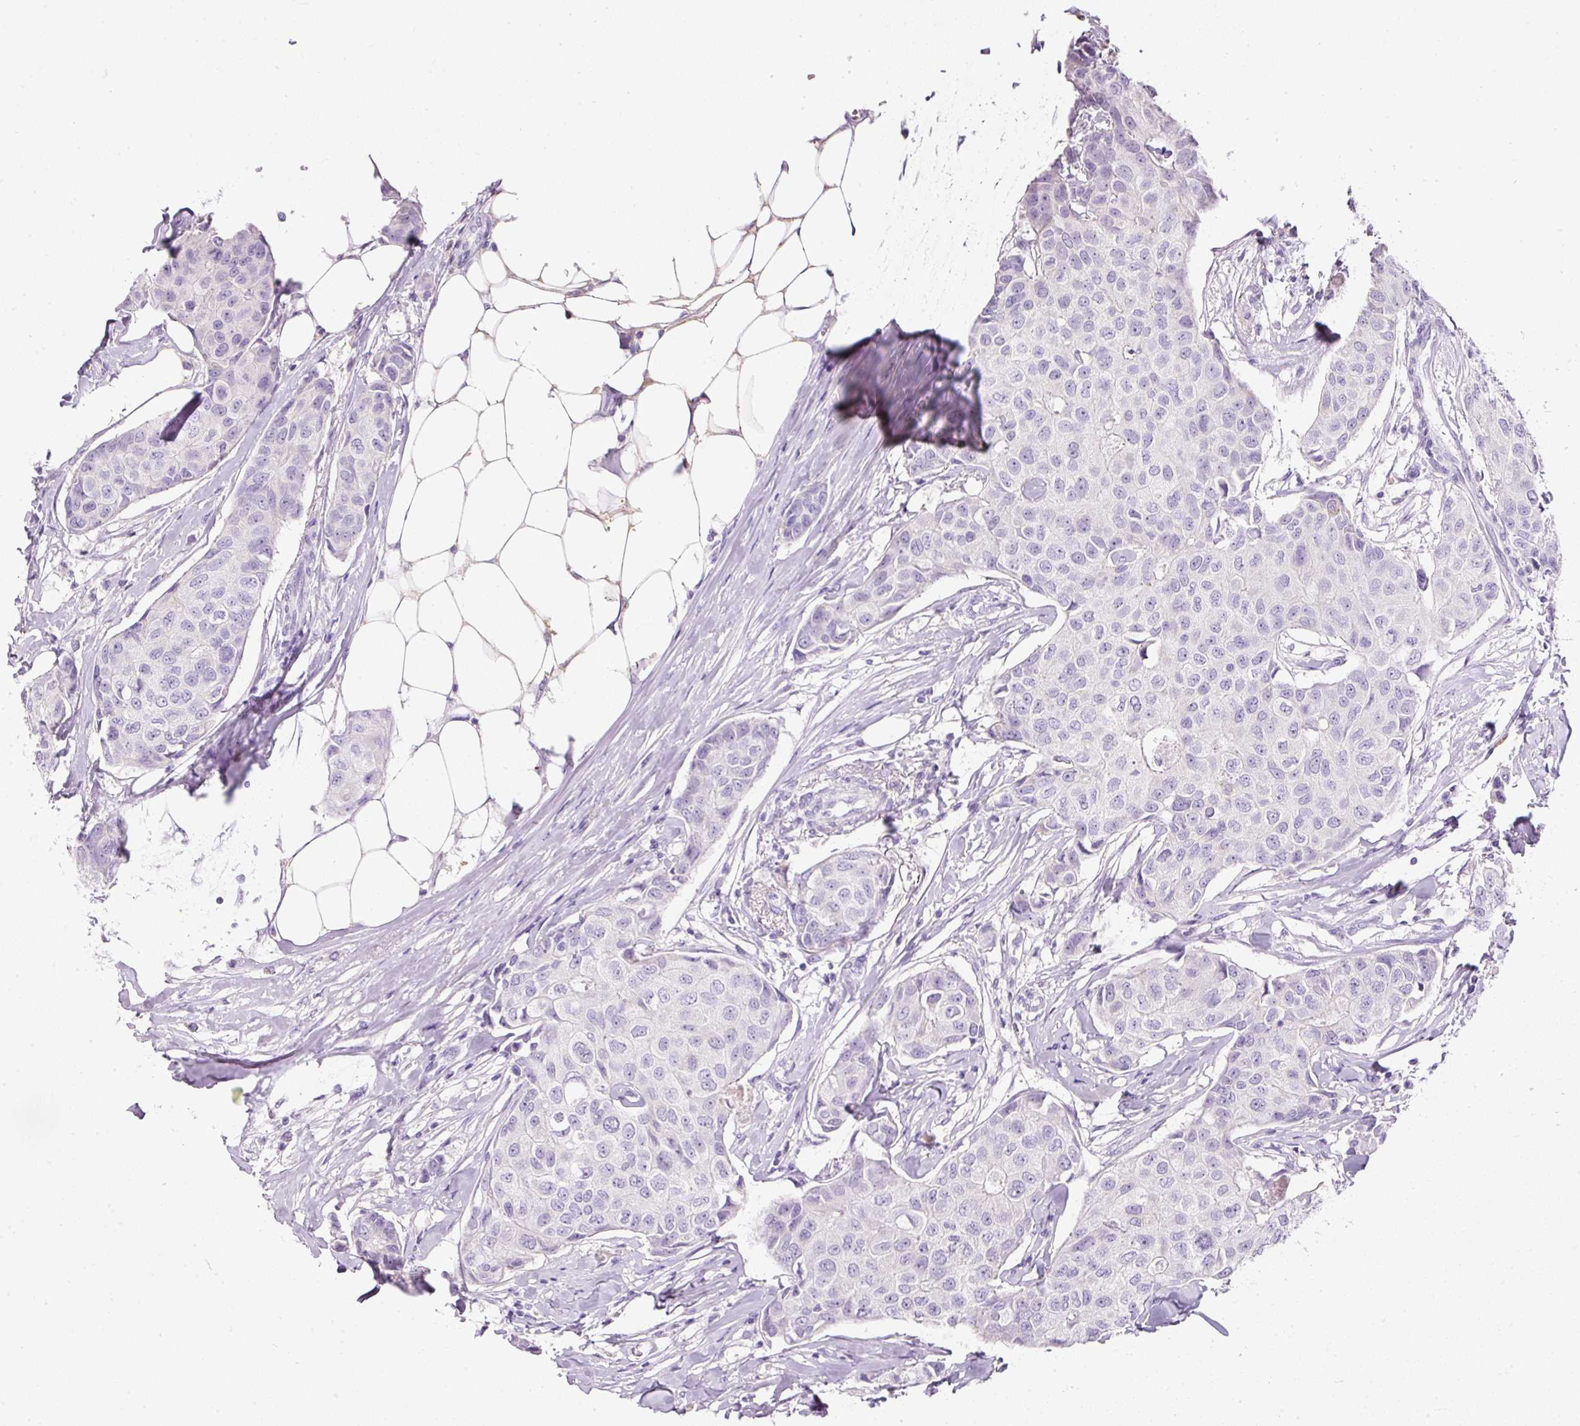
{"staining": {"intensity": "negative", "quantity": "none", "location": "none"}, "tissue": "breast cancer", "cell_type": "Tumor cells", "image_type": "cancer", "snomed": [{"axis": "morphology", "description": "Duct carcinoma"}, {"axis": "topography", "description": "Breast"}], "caption": "There is no significant staining in tumor cells of breast invasive ductal carcinoma. The staining is performed using DAB brown chromogen with nuclei counter-stained in using hematoxylin.", "gene": "DNM1", "patient": {"sex": "female", "age": 80}}